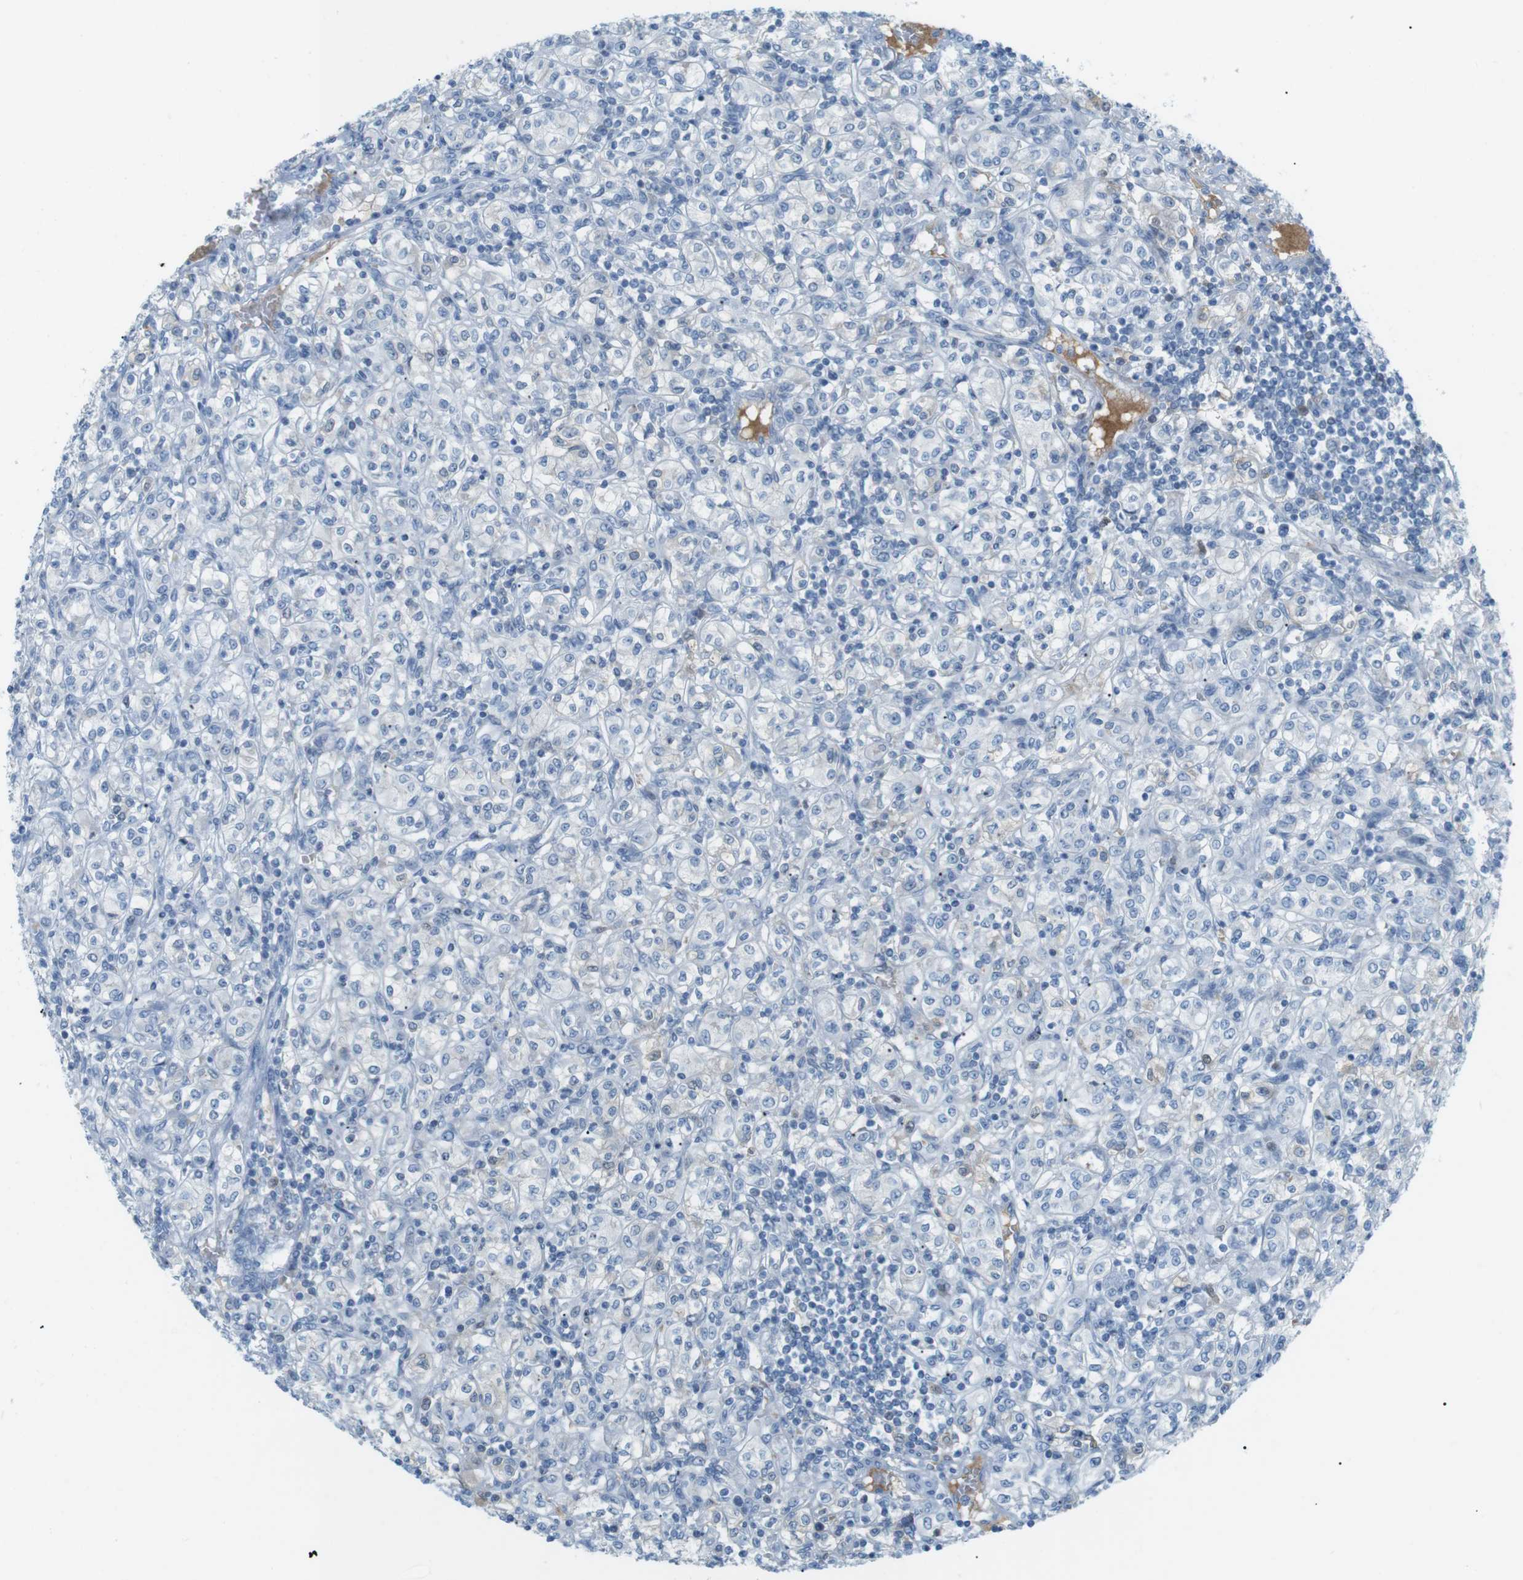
{"staining": {"intensity": "negative", "quantity": "none", "location": "none"}, "tissue": "renal cancer", "cell_type": "Tumor cells", "image_type": "cancer", "snomed": [{"axis": "morphology", "description": "Adenocarcinoma, NOS"}, {"axis": "topography", "description": "Kidney"}], "caption": "There is no significant expression in tumor cells of renal cancer (adenocarcinoma).", "gene": "AZGP1", "patient": {"sex": "male", "age": 77}}